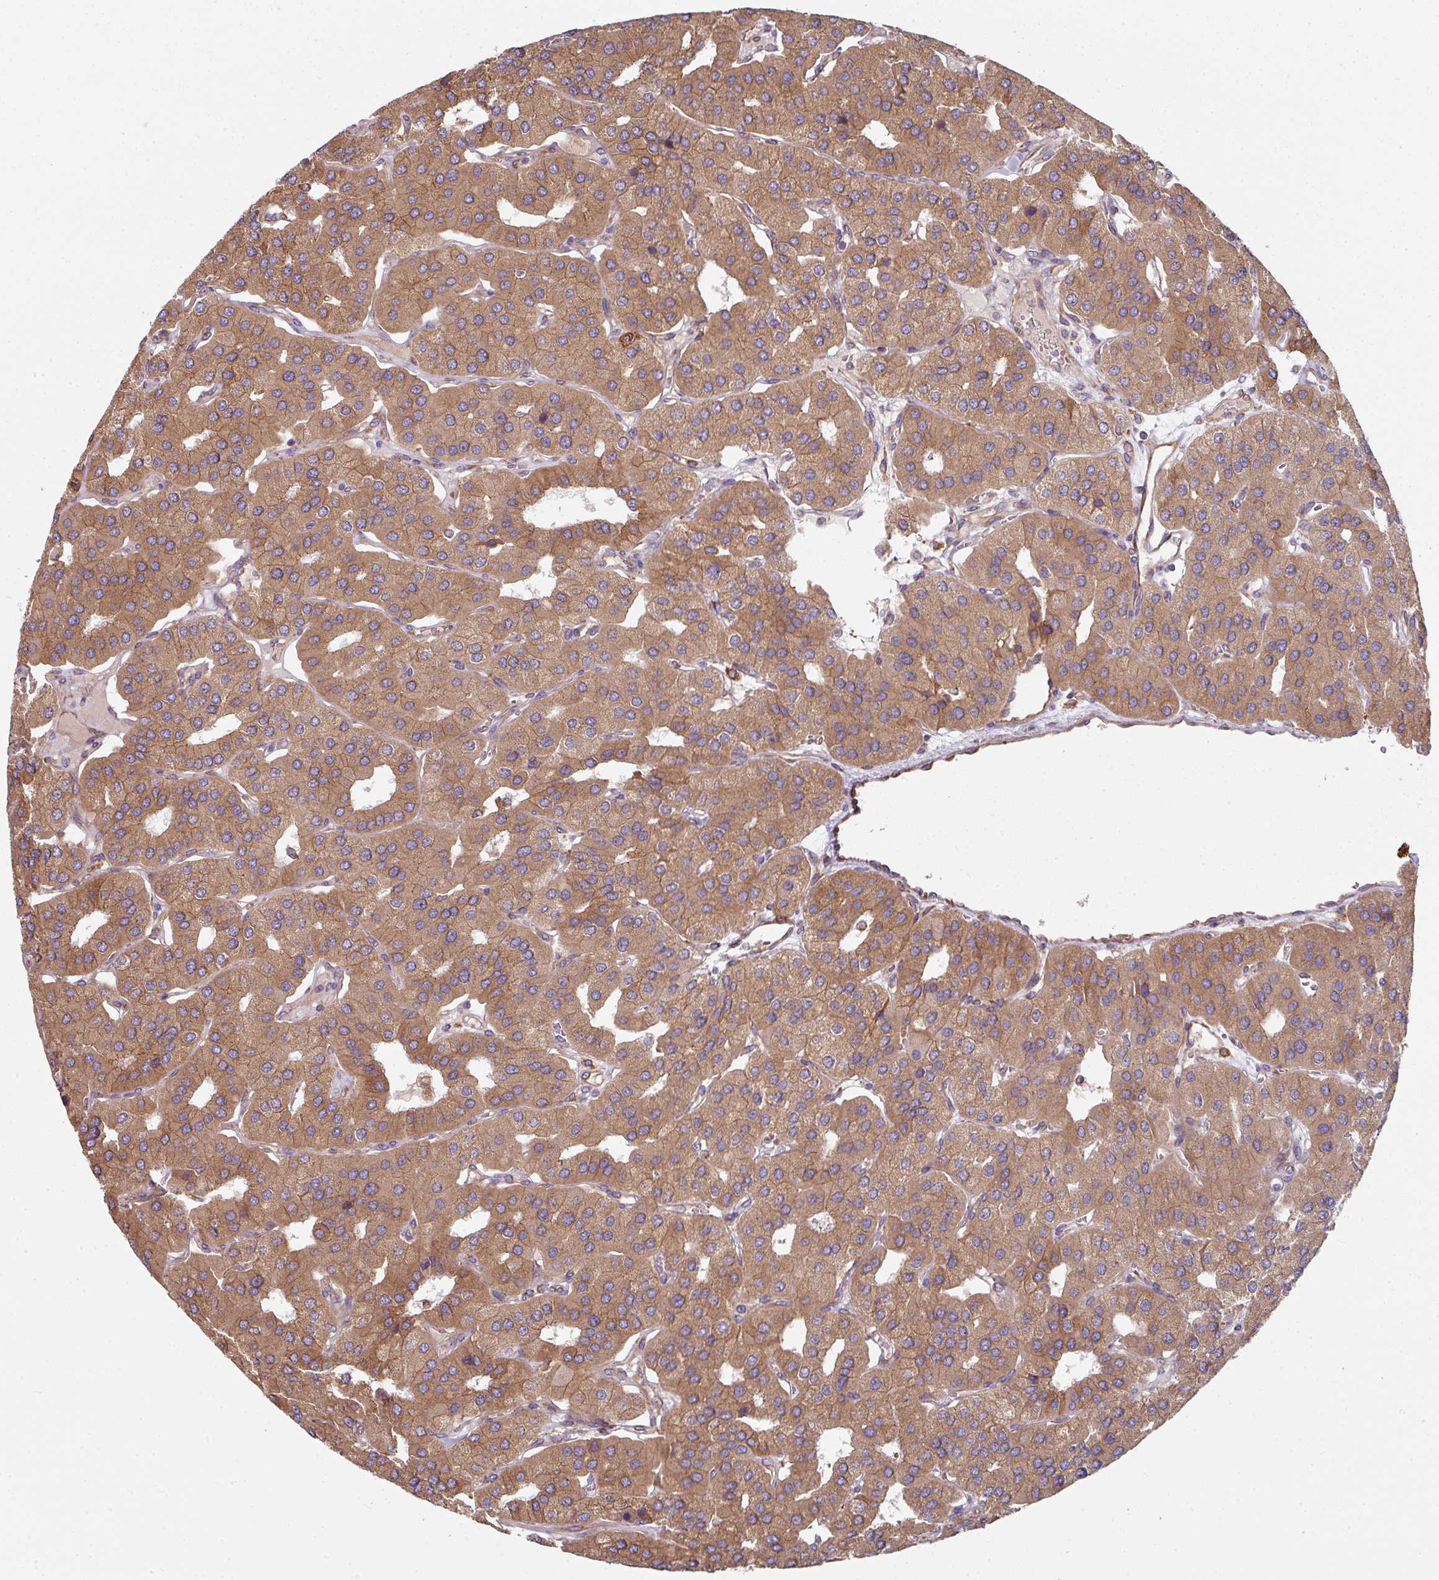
{"staining": {"intensity": "moderate", "quantity": ">75%", "location": "cytoplasmic/membranous"}, "tissue": "parathyroid gland", "cell_type": "Glandular cells", "image_type": "normal", "snomed": [{"axis": "morphology", "description": "Normal tissue, NOS"}, {"axis": "morphology", "description": "Adenoma, NOS"}, {"axis": "topography", "description": "Parathyroid gland"}], "caption": "IHC staining of normal parathyroid gland, which exhibits medium levels of moderate cytoplasmic/membranous staining in approximately >75% of glandular cells indicating moderate cytoplasmic/membranous protein positivity. The staining was performed using DAB (3,3'-diaminobenzidine) (brown) for protein detection and nuclei were counterstained in hematoxylin (blue).", "gene": "FAT4", "patient": {"sex": "female", "age": 86}}